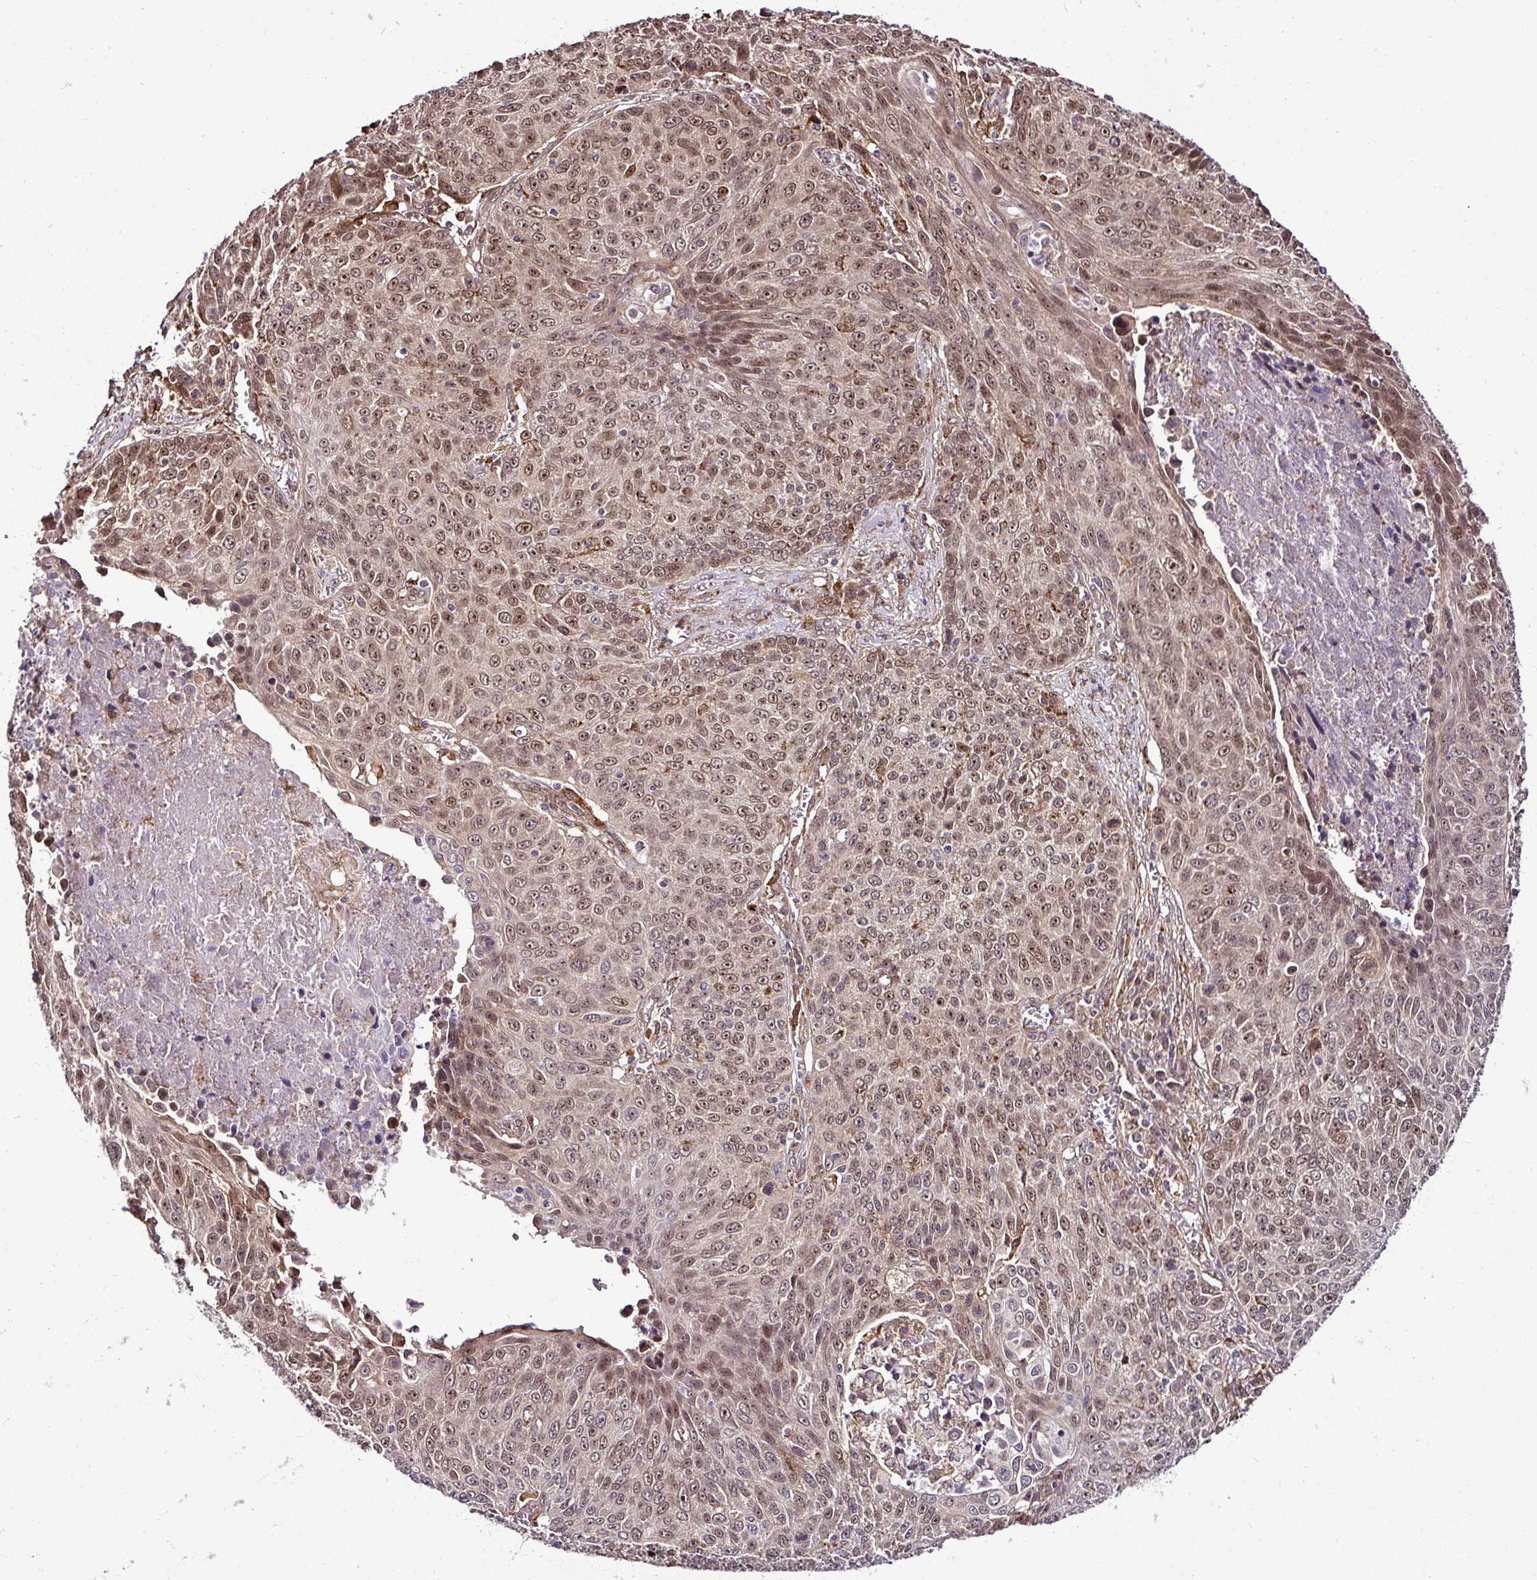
{"staining": {"intensity": "moderate", "quantity": ">75%", "location": "nuclear"}, "tissue": "lung cancer", "cell_type": "Tumor cells", "image_type": "cancer", "snomed": [{"axis": "morphology", "description": "Squamous cell carcinoma, NOS"}, {"axis": "topography", "description": "Lung"}], "caption": "This photomicrograph demonstrates lung squamous cell carcinoma stained with immunohistochemistry to label a protein in brown. The nuclear of tumor cells show moderate positivity for the protein. Nuclei are counter-stained blue.", "gene": "FAM153A", "patient": {"sex": "male", "age": 78}}